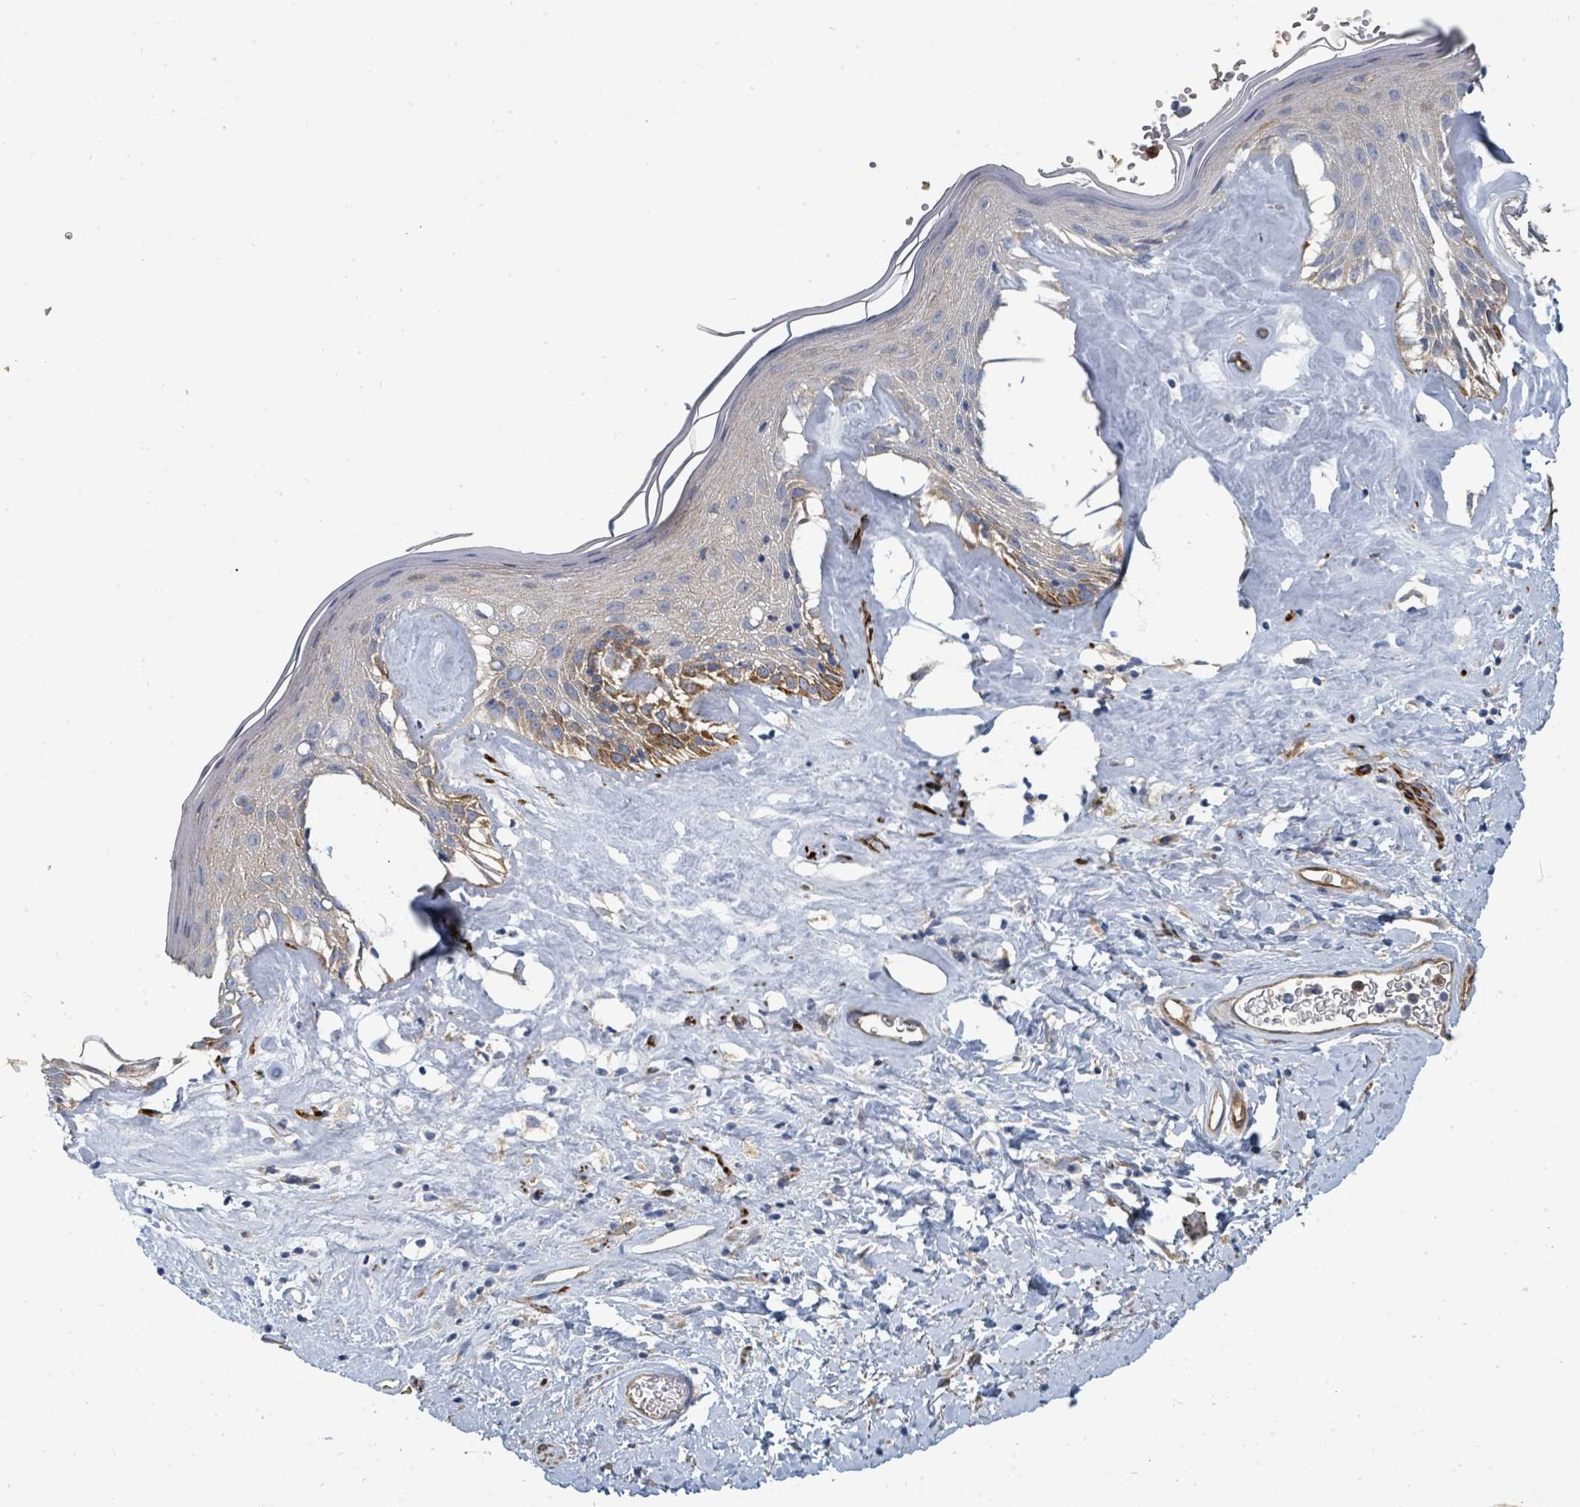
{"staining": {"intensity": "moderate", "quantity": "<25%", "location": "cytoplasmic/membranous"}, "tissue": "skin", "cell_type": "Epidermal cells", "image_type": "normal", "snomed": [{"axis": "morphology", "description": "Normal tissue, NOS"}, {"axis": "morphology", "description": "Inflammation, NOS"}, {"axis": "topography", "description": "Vulva"}], "caption": "Human skin stained for a protein (brown) exhibits moderate cytoplasmic/membranous positive expression in approximately <25% of epidermal cells.", "gene": "IFIT1", "patient": {"sex": "female", "age": 86}}